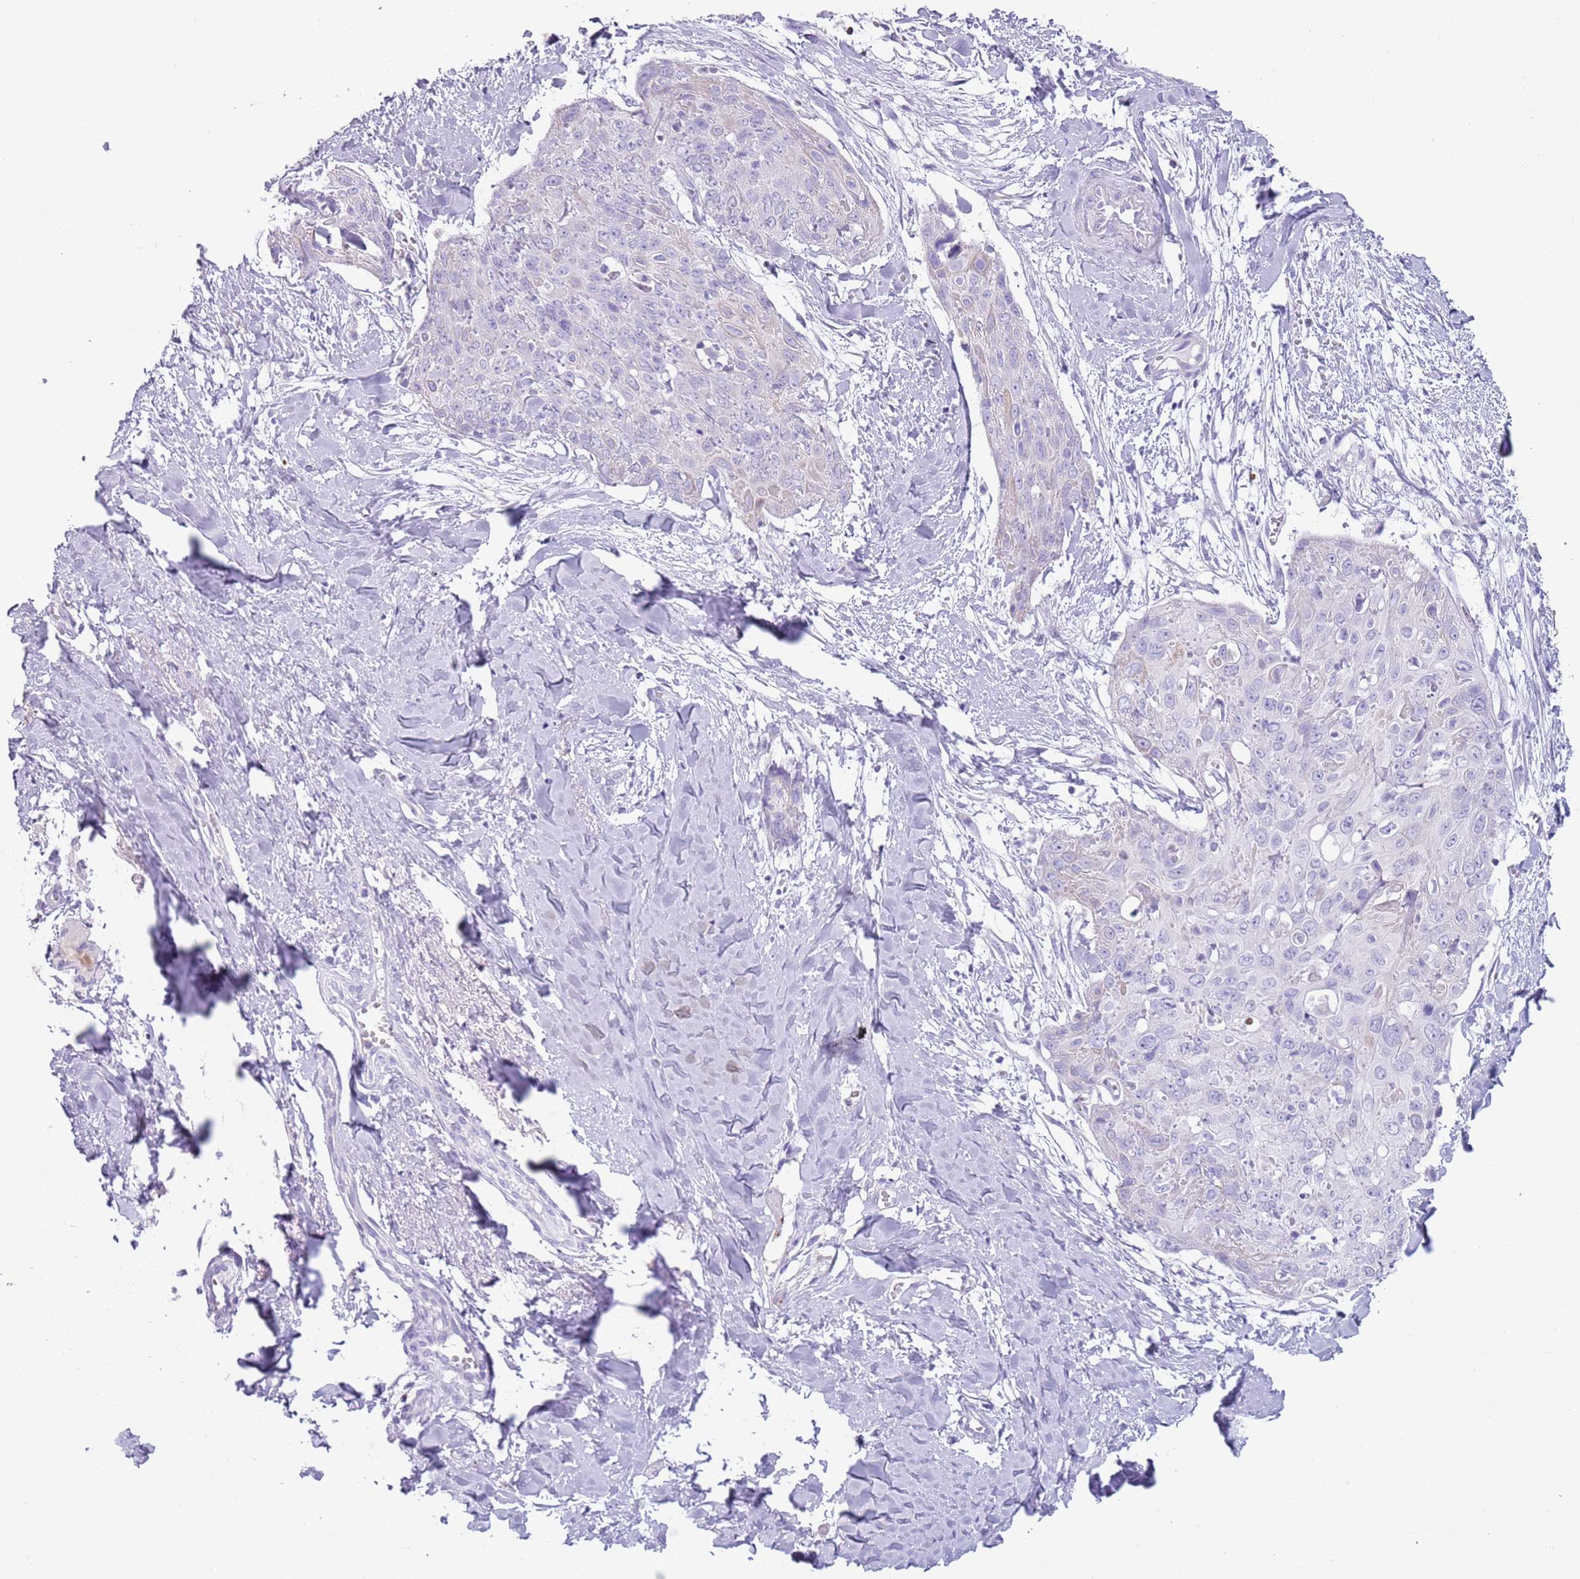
{"staining": {"intensity": "negative", "quantity": "none", "location": "none"}, "tissue": "skin cancer", "cell_type": "Tumor cells", "image_type": "cancer", "snomed": [{"axis": "morphology", "description": "Squamous cell carcinoma, NOS"}, {"axis": "topography", "description": "Skin"}, {"axis": "topography", "description": "Vulva"}], "caption": "An image of human skin cancer is negative for staining in tumor cells.", "gene": "NBPF20", "patient": {"sex": "female", "age": 85}}